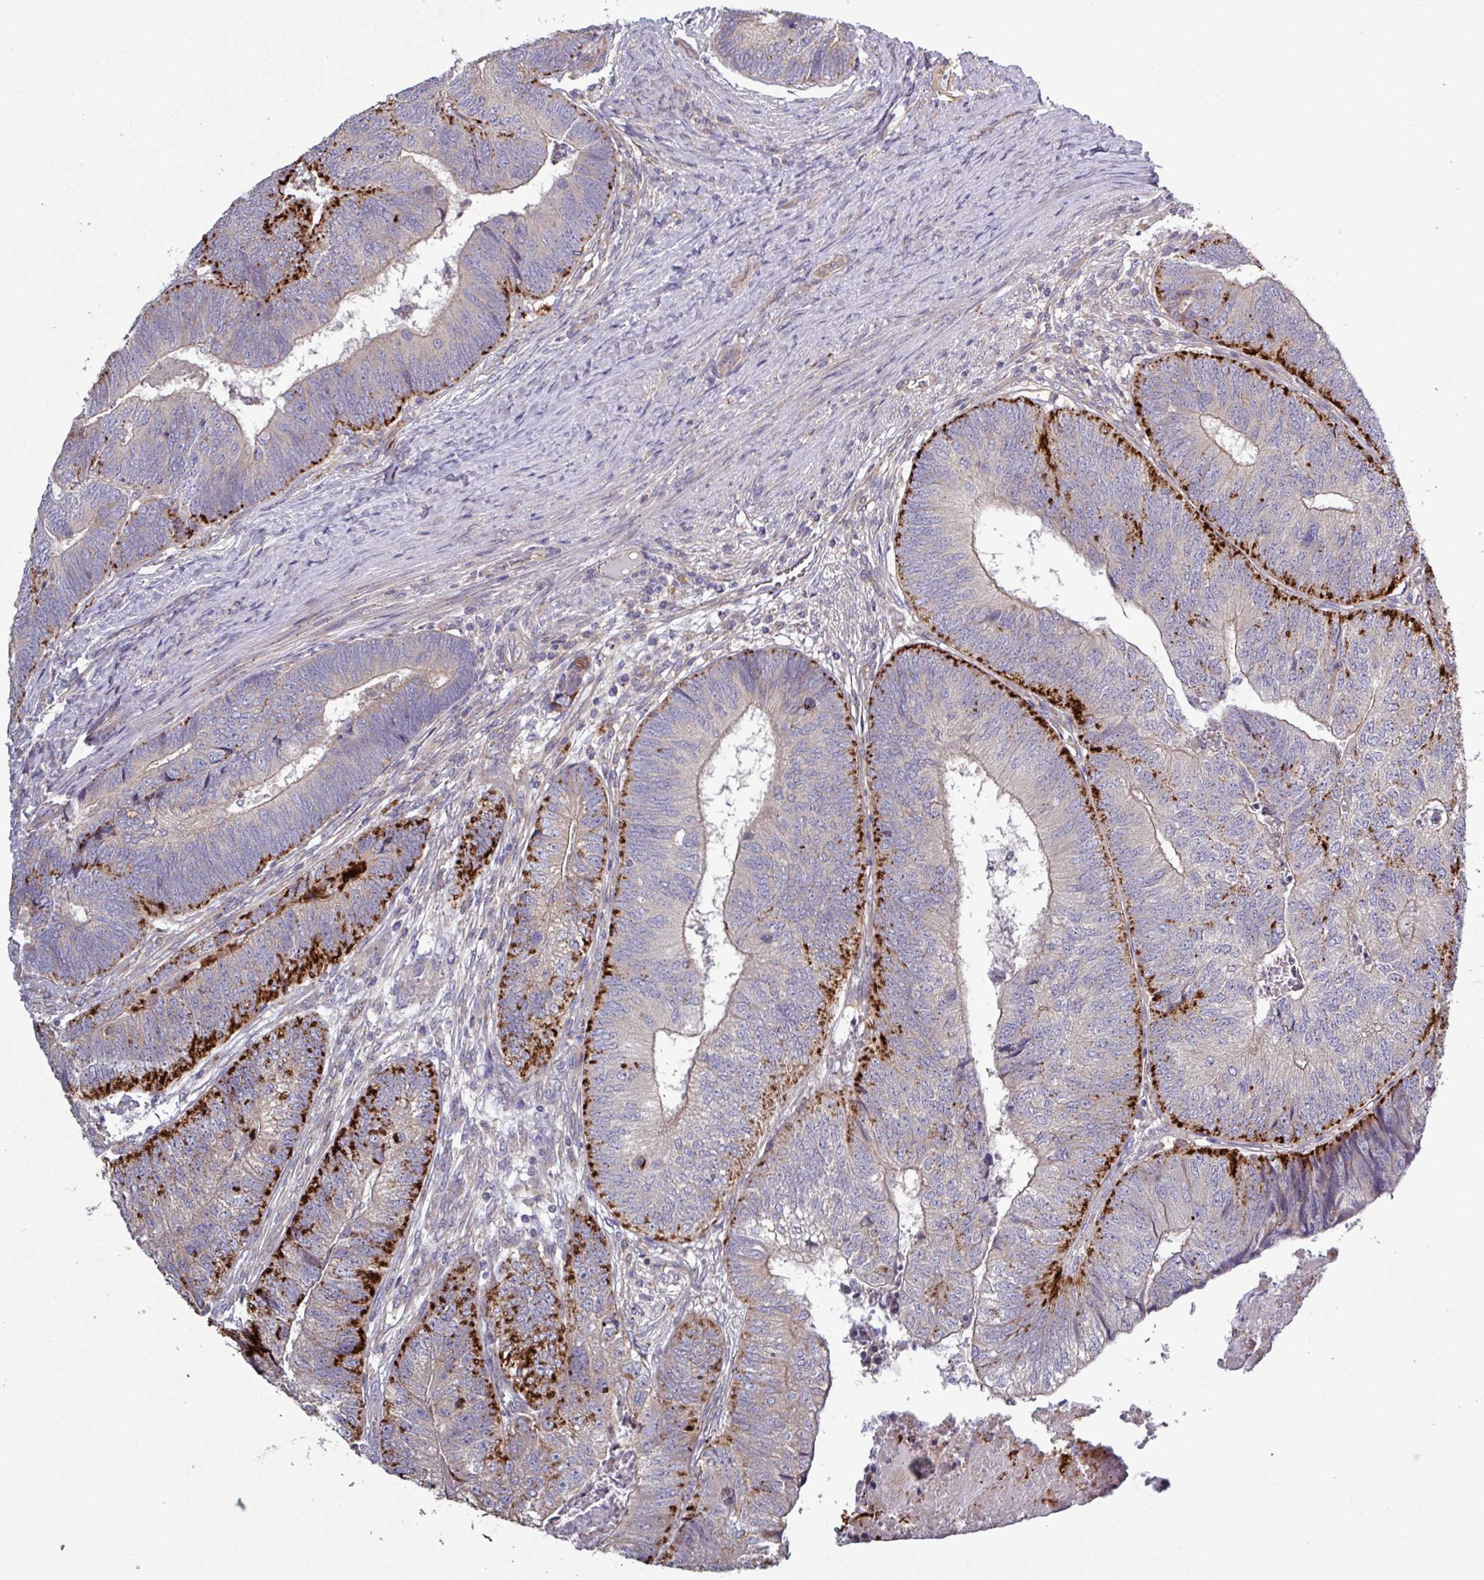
{"staining": {"intensity": "strong", "quantity": "25%-75%", "location": "cytoplasmic/membranous"}, "tissue": "colorectal cancer", "cell_type": "Tumor cells", "image_type": "cancer", "snomed": [{"axis": "morphology", "description": "Adenocarcinoma, NOS"}, {"axis": "topography", "description": "Colon"}], "caption": "Immunohistochemistry histopathology image of neoplastic tissue: colorectal cancer (adenocarcinoma) stained using IHC reveals high levels of strong protein expression localized specifically in the cytoplasmic/membranous of tumor cells, appearing as a cytoplasmic/membranous brown color.", "gene": "PLIN2", "patient": {"sex": "female", "age": 67}}